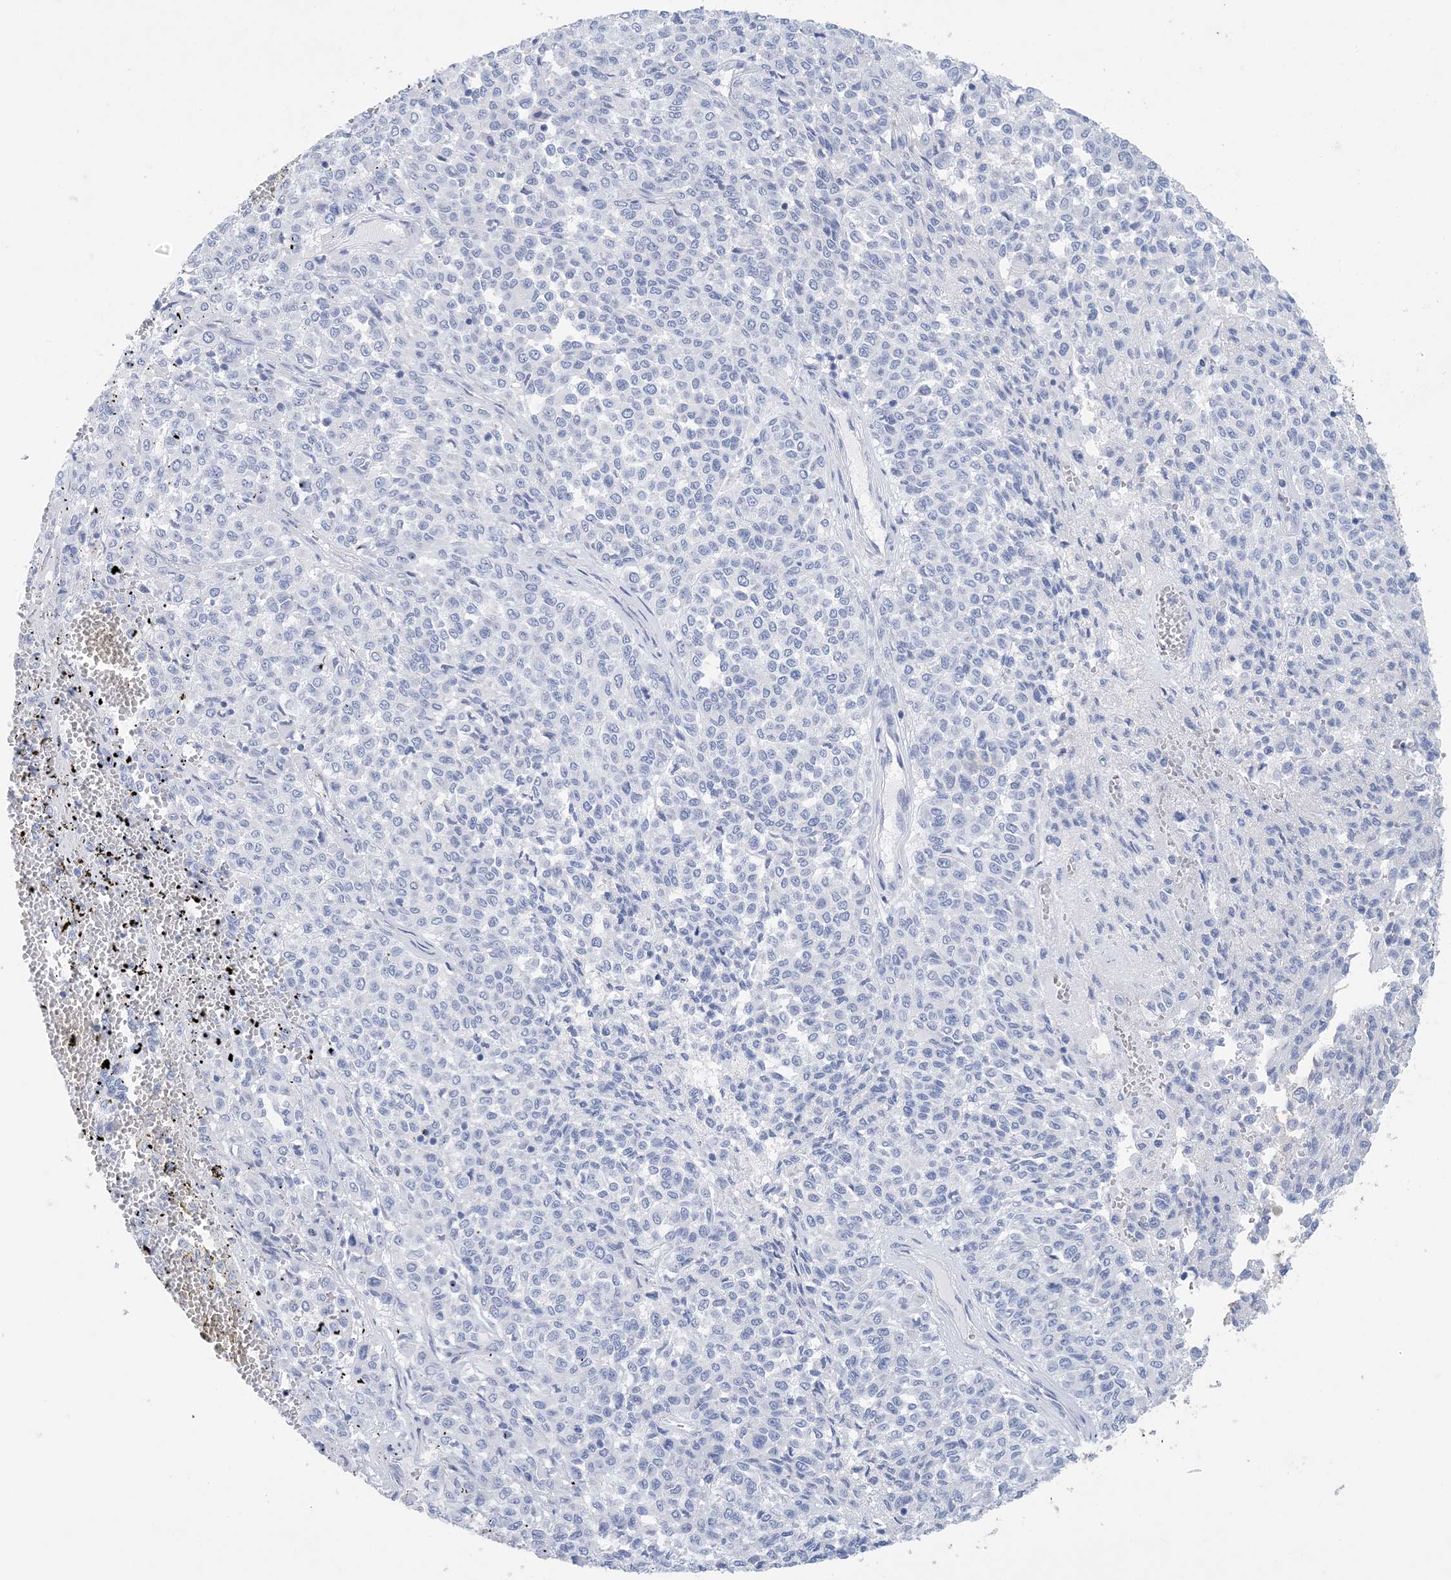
{"staining": {"intensity": "negative", "quantity": "none", "location": "none"}, "tissue": "melanoma", "cell_type": "Tumor cells", "image_type": "cancer", "snomed": [{"axis": "morphology", "description": "Malignant melanoma, Metastatic site"}, {"axis": "topography", "description": "Pancreas"}], "caption": "This is an immunohistochemistry (IHC) image of malignant melanoma (metastatic site). There is no expression in tumor cells.", "gene": "SH3YL1", "patient": {"sex": "female", "age": 30}}